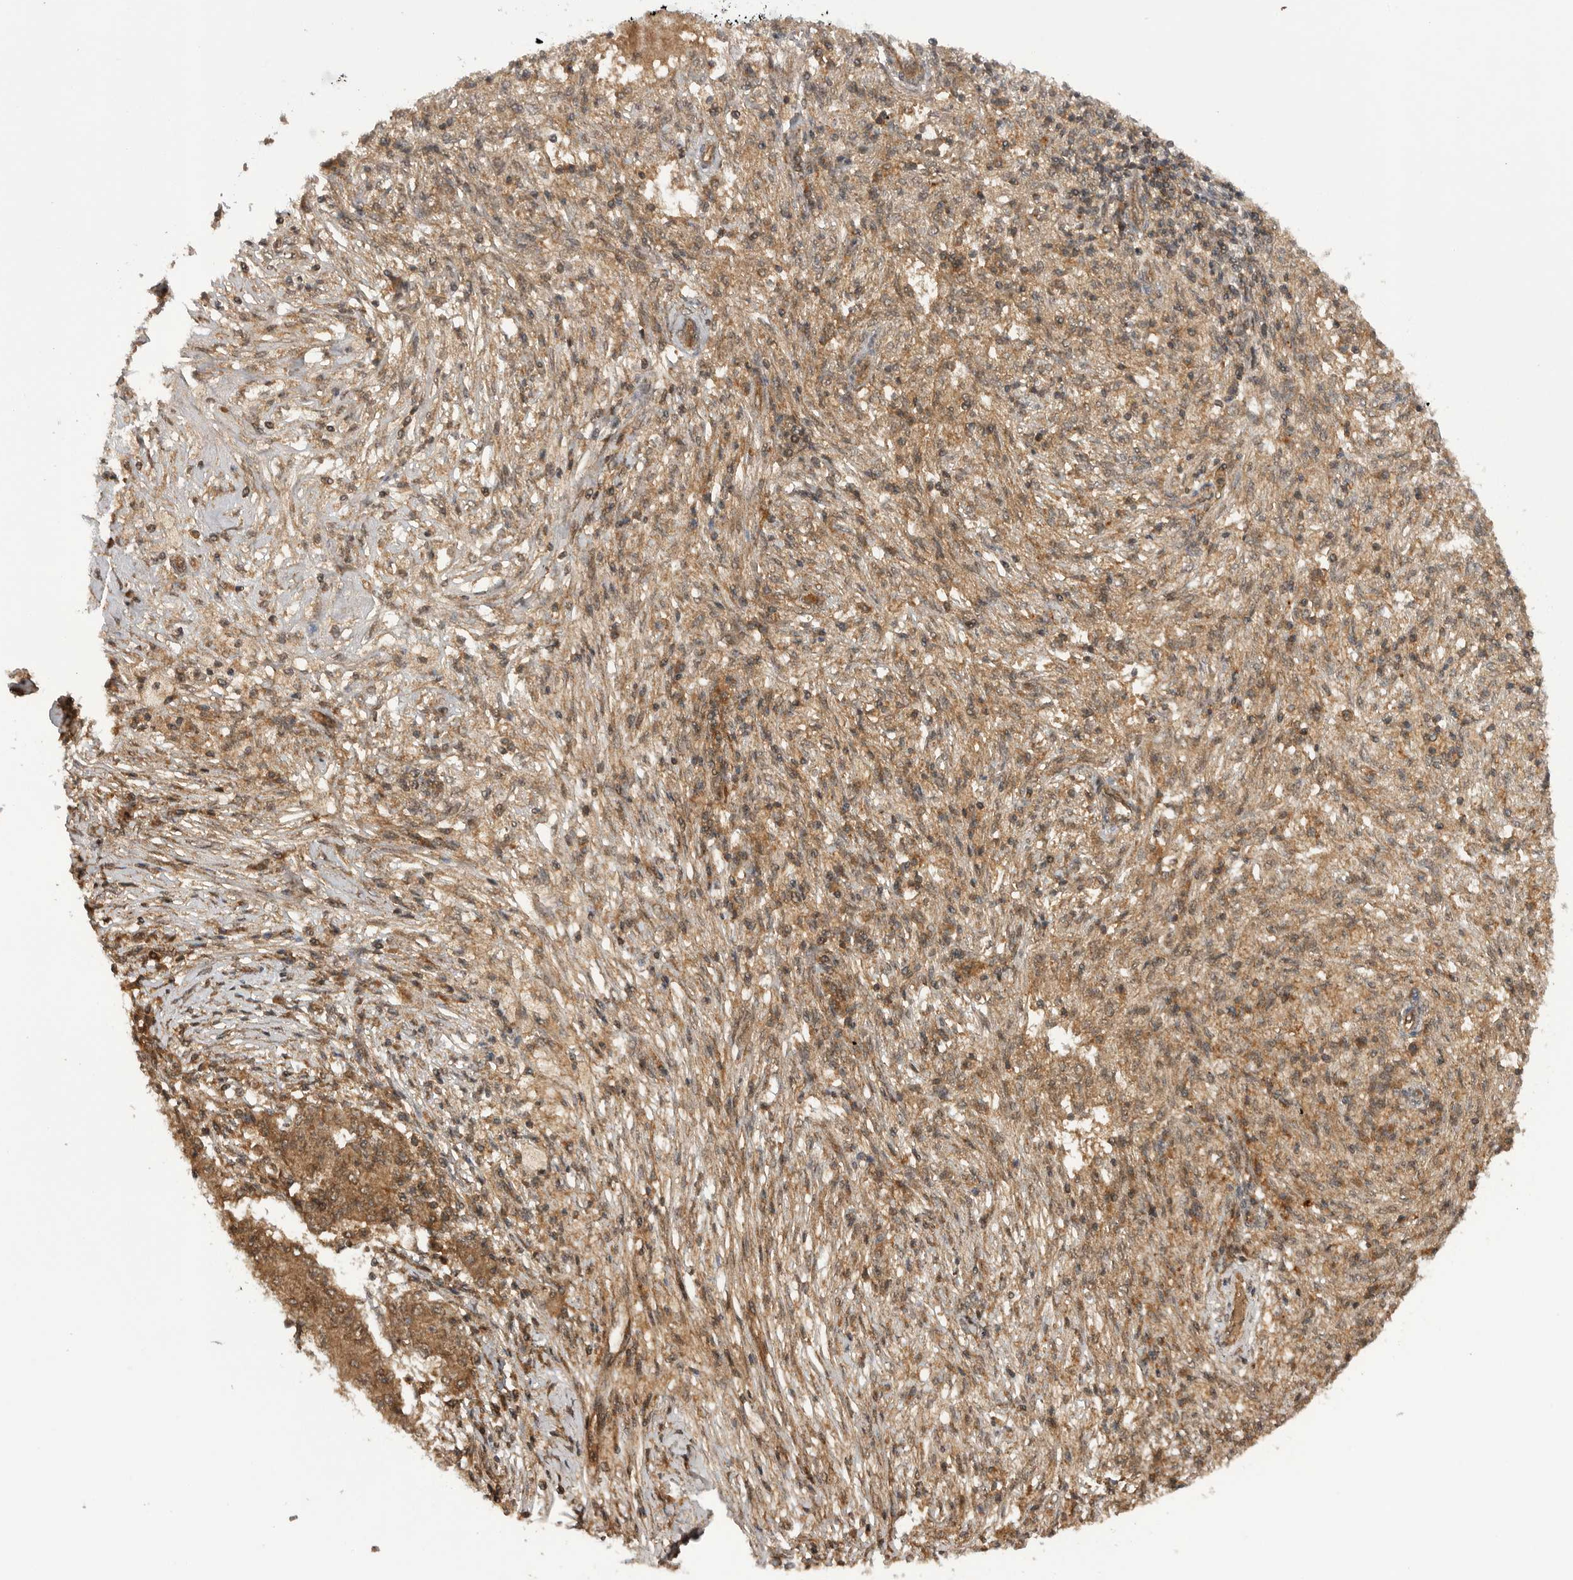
{"staining": {"intensity": "moderate", "quantity": ">75%", "location": "cytoplasmic/membranous"}, "tissue": "ovarian cancer", "cell_type": "Tumor cells", "image_type": "cancer", "snomed": [{"axis": "morphology", "description": "Carcinoma, endometroid"}, {"axis": "topography", "description": "Ovary"}], "caption": "This photomicrograph reveals IHC staining of ovarian cancer, with medium moderate cytoplasmic/membranous expression in about >75% of tumor cells.", "gene": "PRDX4", "patient": {"sex": "female", "age": 42}}